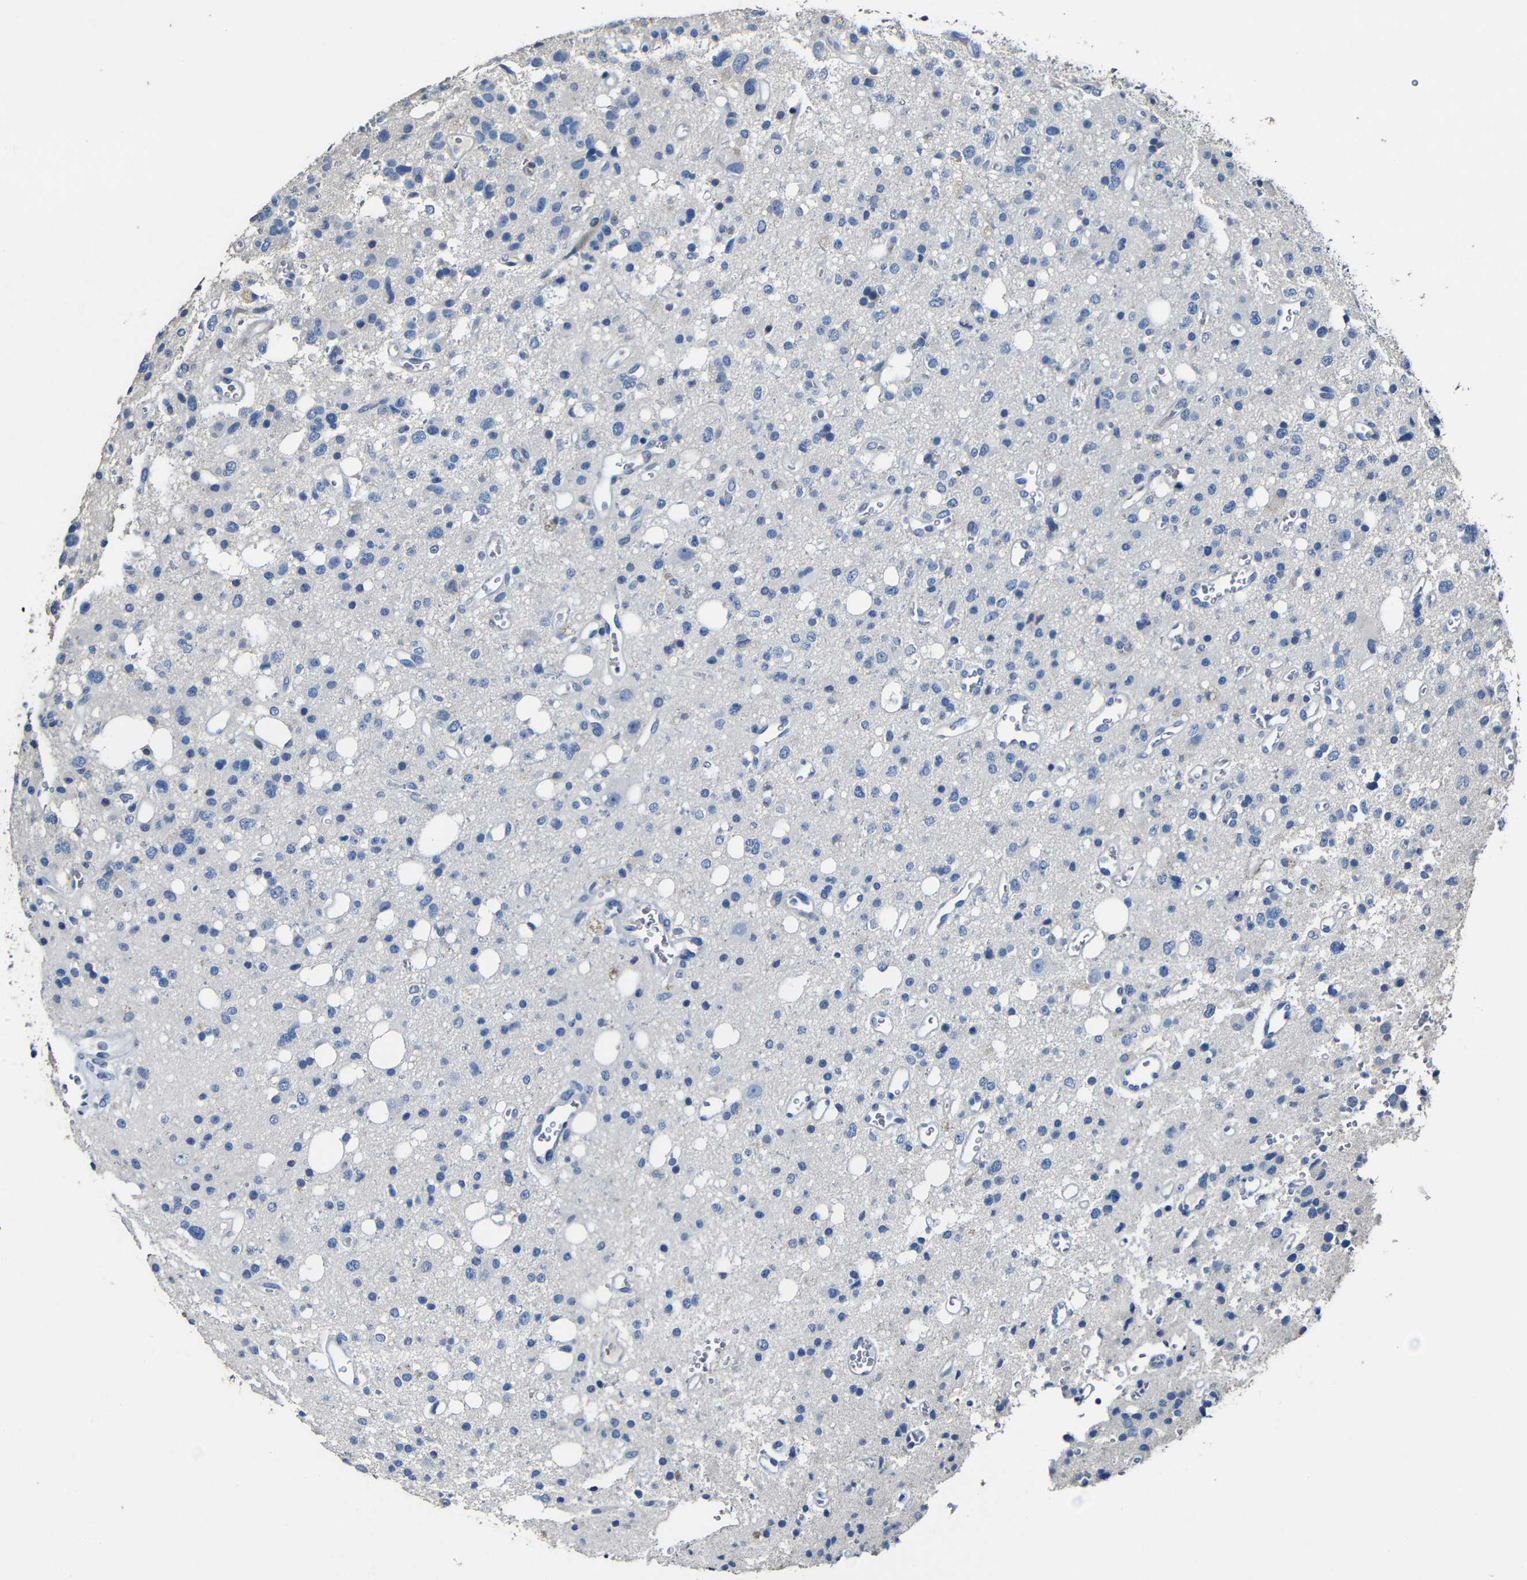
{"staining": {"intensity": "negative", "quantity": "none", "location": "none"}, "tissue": "glioma", "cell_type": "Tumor cells", "image_type": "cancer", "snomed": [{"axis": "morphology", "description": "Glioma, malignant, High grade"}, {"axis": "topography", "description": "Brain"}], "caption": "Tumor cells show no significant expression in glioma.", "gene": "ACKR2", "patient": {"sex": "male", "age": 47}}